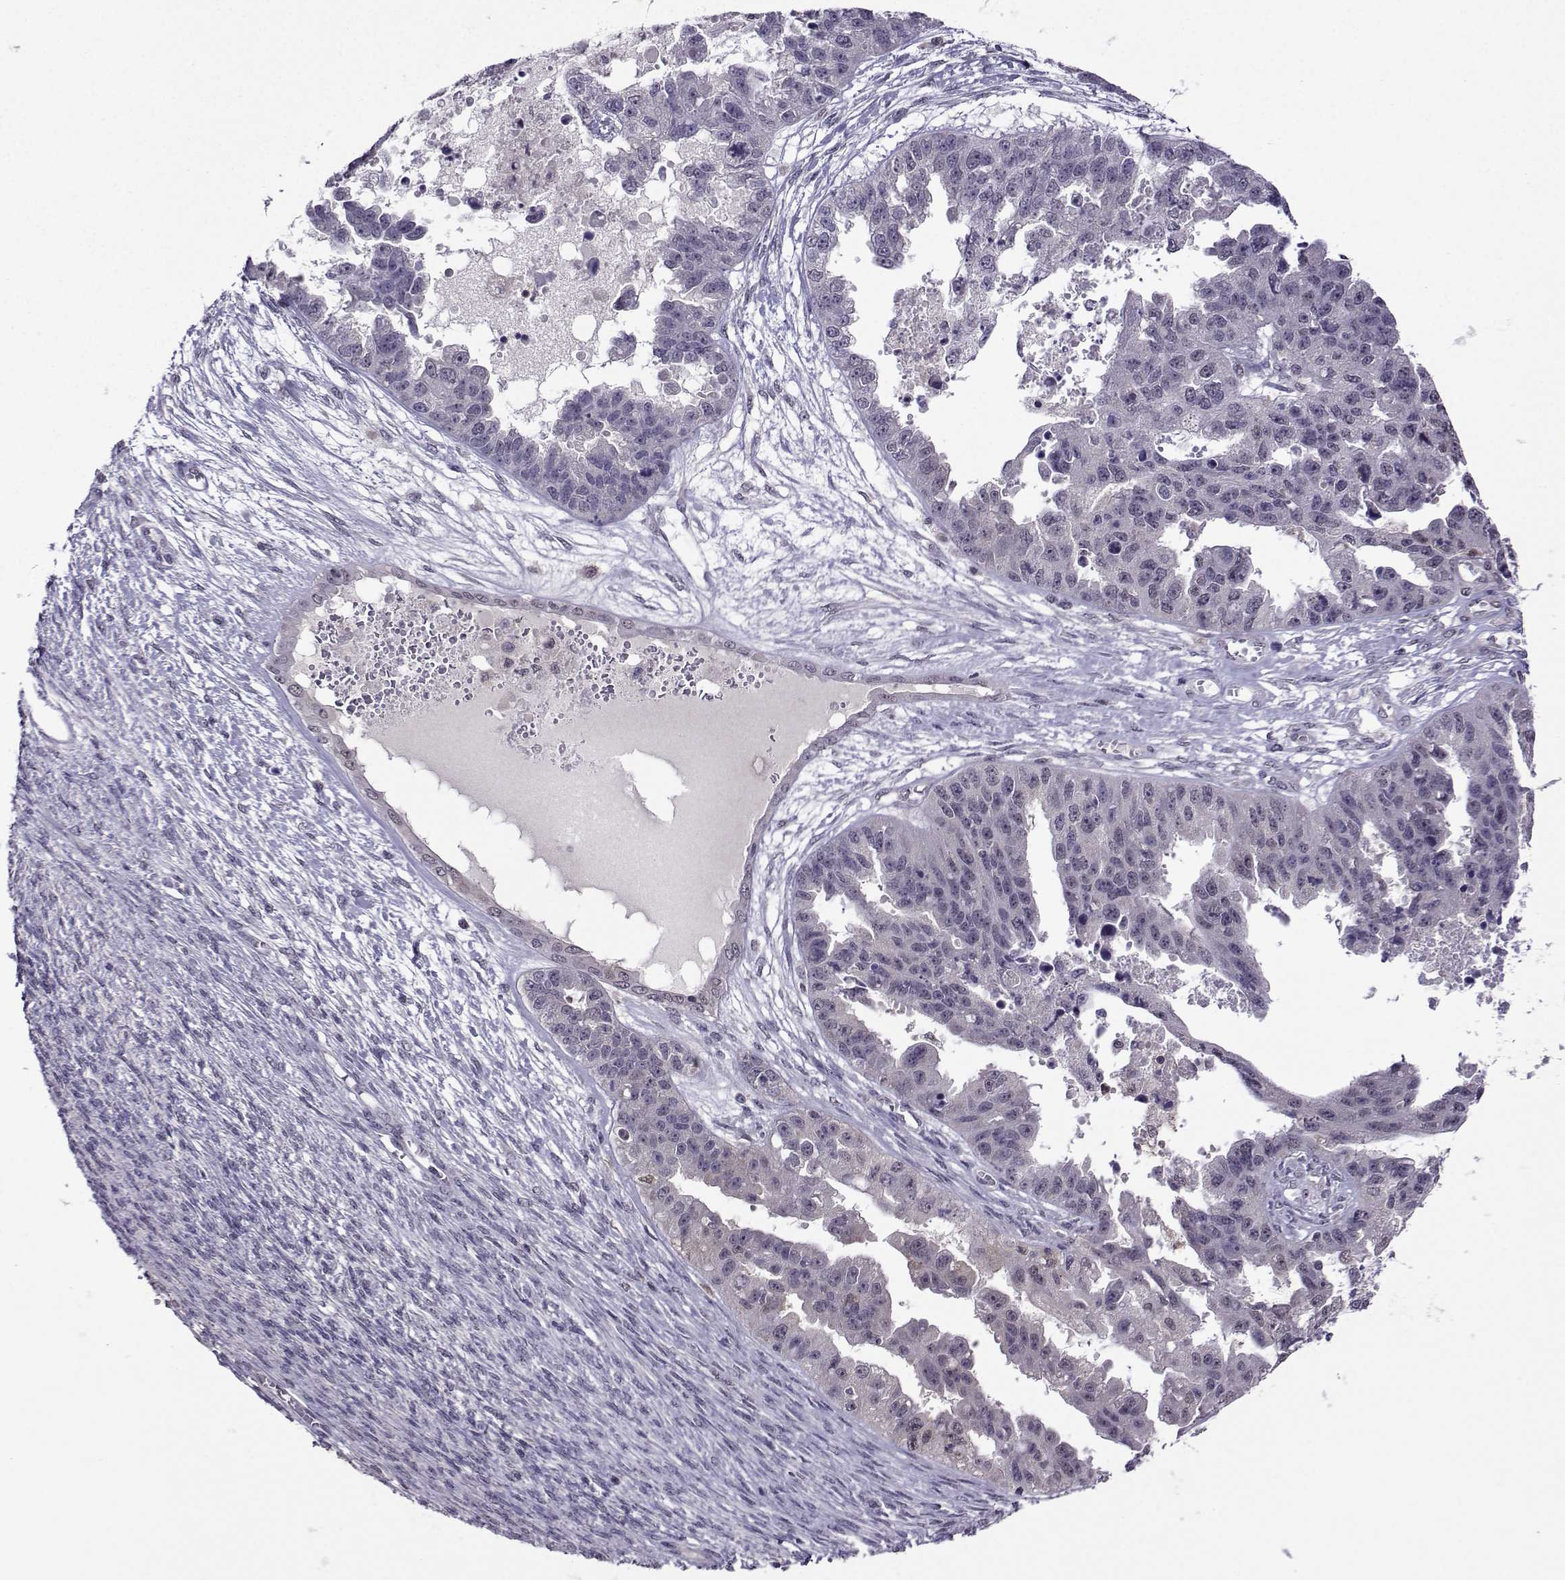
{"staining": {"intensity": "negative", "quantity": "none", "location": "none"}, "tissue": "ovarian cancer", "cell_type": "Tumor cells", "image_type": "cancer", "snomed": [{"axis": "morphology", "description": "Cystadenocarcinoma, serous, NOS"}, {"axis": "topography", "description": "Ovary"}], "caption": "The histopathology image demonstrates no staining of tumor cells in serous cystadenocarcinoma (ovarian). (DAB (3,3'-diaminobenzidine) immunohistochemistry (IHC) with hematoxylin counter stain).", "gene": "DDX20", "patient": {"sex": "female", "age": 58}}